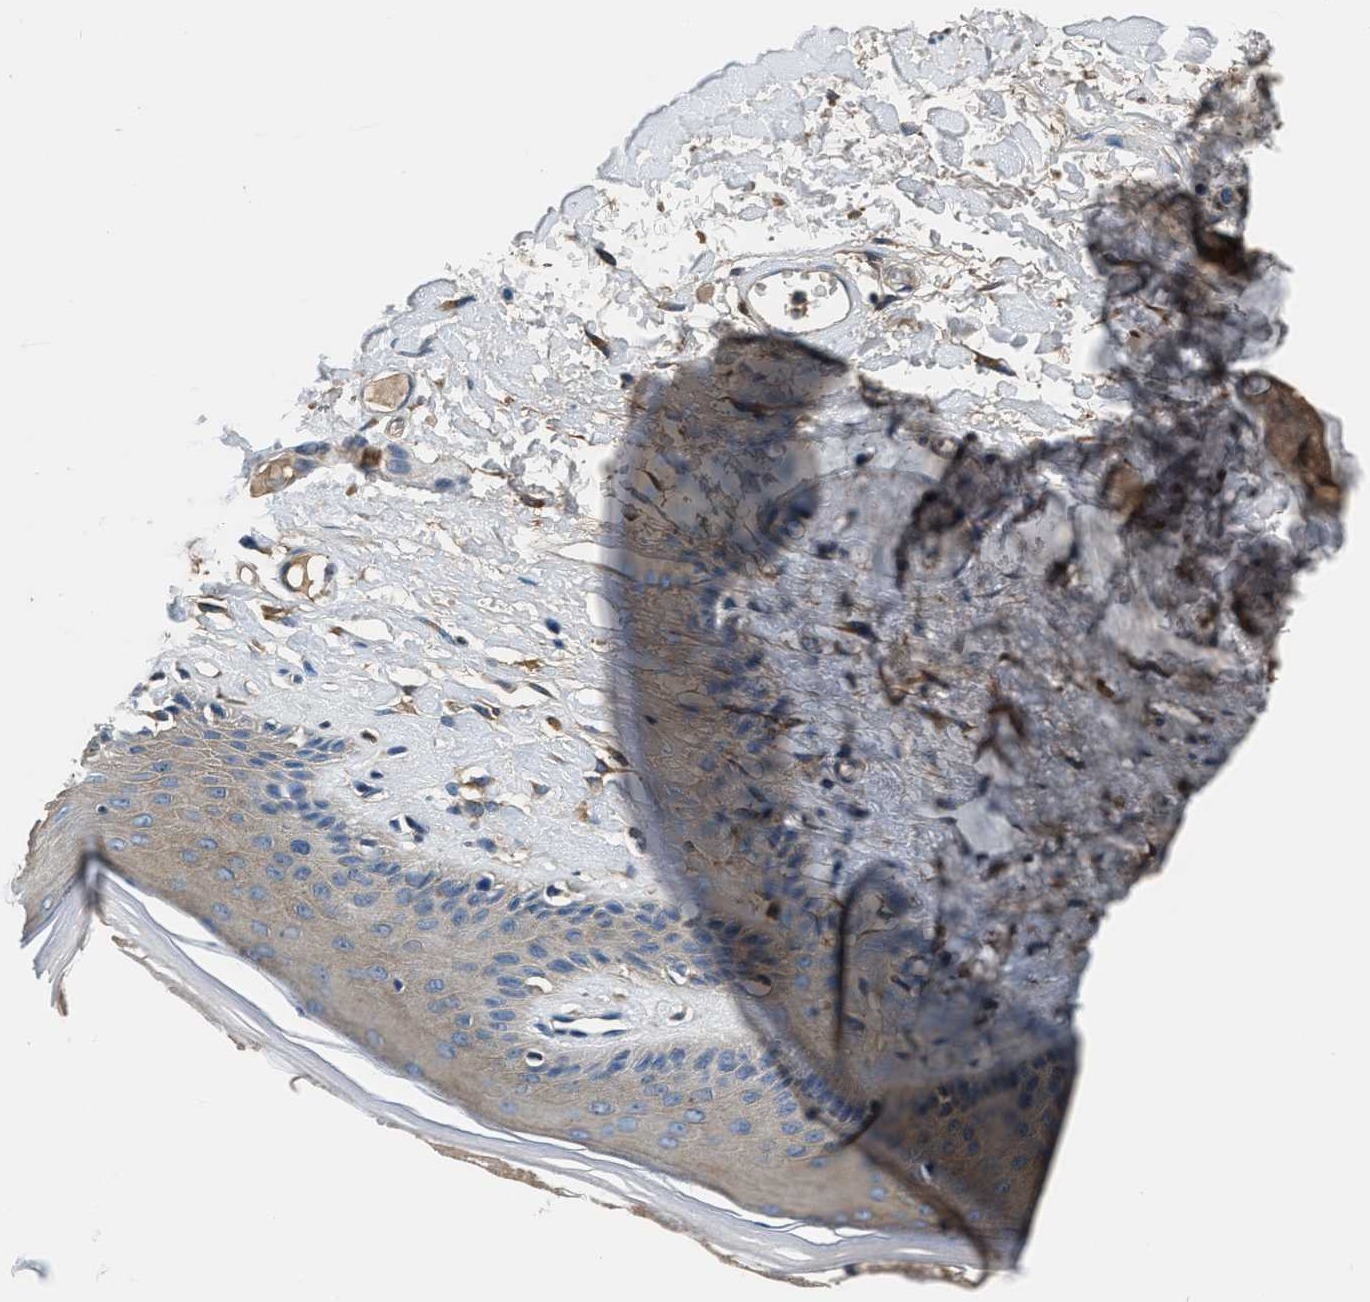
{"staining": {"intensity": "moderate", "quantity": ">75%", "location": "cytoplasmic/membranous"}, "tissue": "skin", "cell_type": "Epidermal cells", "image_type": "normal", "snomed": [{"axis": "morphology", "description": "Normal tissue, NOS"}, {"axis": "topography", "description": "Vulva"}], "caption": "Immunohistochemical staining of benign human skin demonstrates medium levels of moderate cytoplasmic/membranous expression in about >75% of epidermal cells. The protein is shown in brown color, while the nuclei are stained blue.", "gene": "EEA1", "patient": {"sex": "female", "age": 73}}